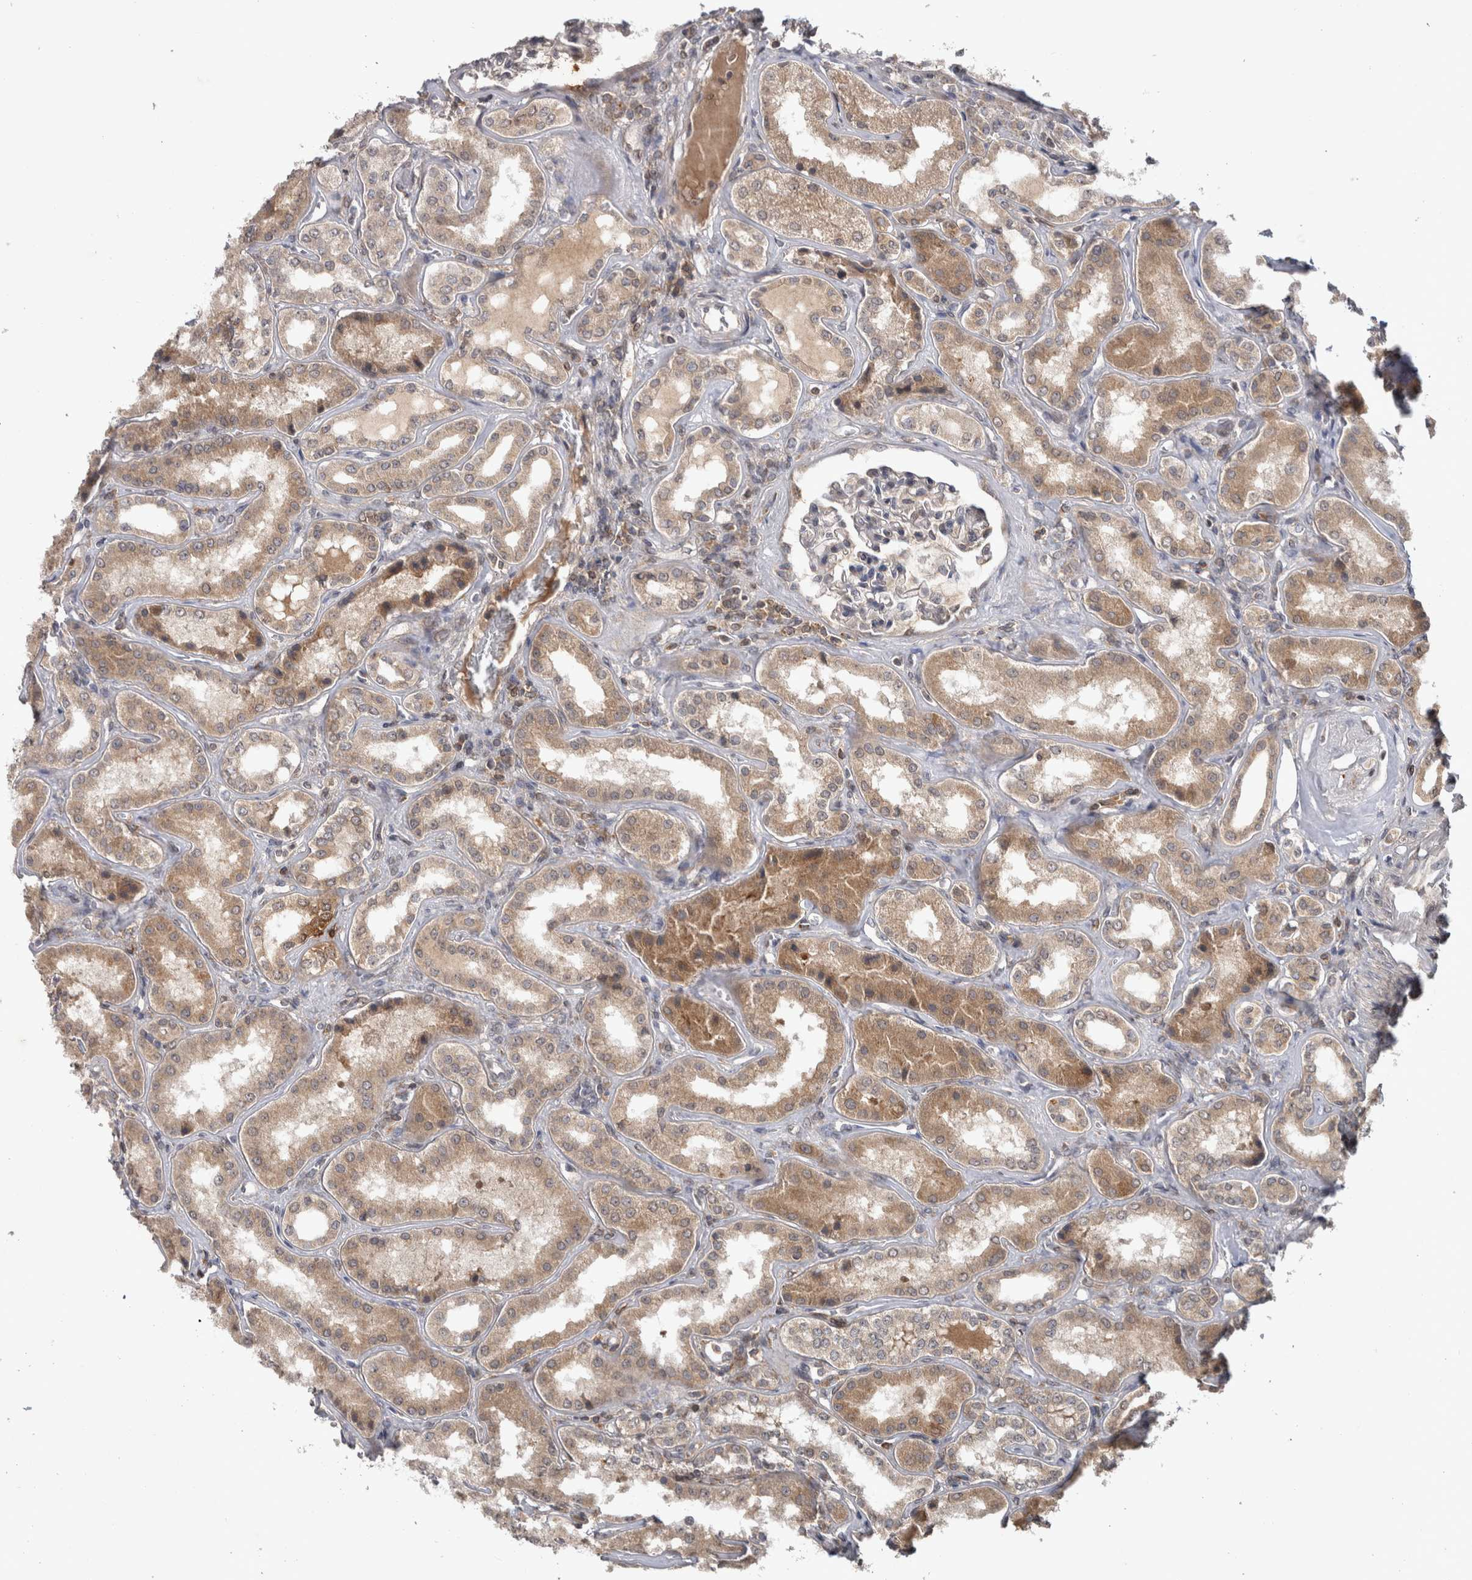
{"staining": {"intensity": "weak", "quantity": "<25%", "location": "cytoplasmic/membranous"}, "tissue": "kidney", "cell_type": "Cells in glomeruli", "image_type": "normal", "snomed": [{"axis": "morphology", "description": "Normal tissue, NOS"}, {"axis": "topography", "description": "Kidney"}], "caption": "DAB immunohistochemical staining of unremarkable human kidney demonstrates no significant expression in cells in glomeruli. (DAB (3,3'-diaminobenzidine) immunohistochemistry visualized using brightfield microscopy, high magnification).", "gene": "HMOX2", "patient": {"sex": "female", "age": 56}}